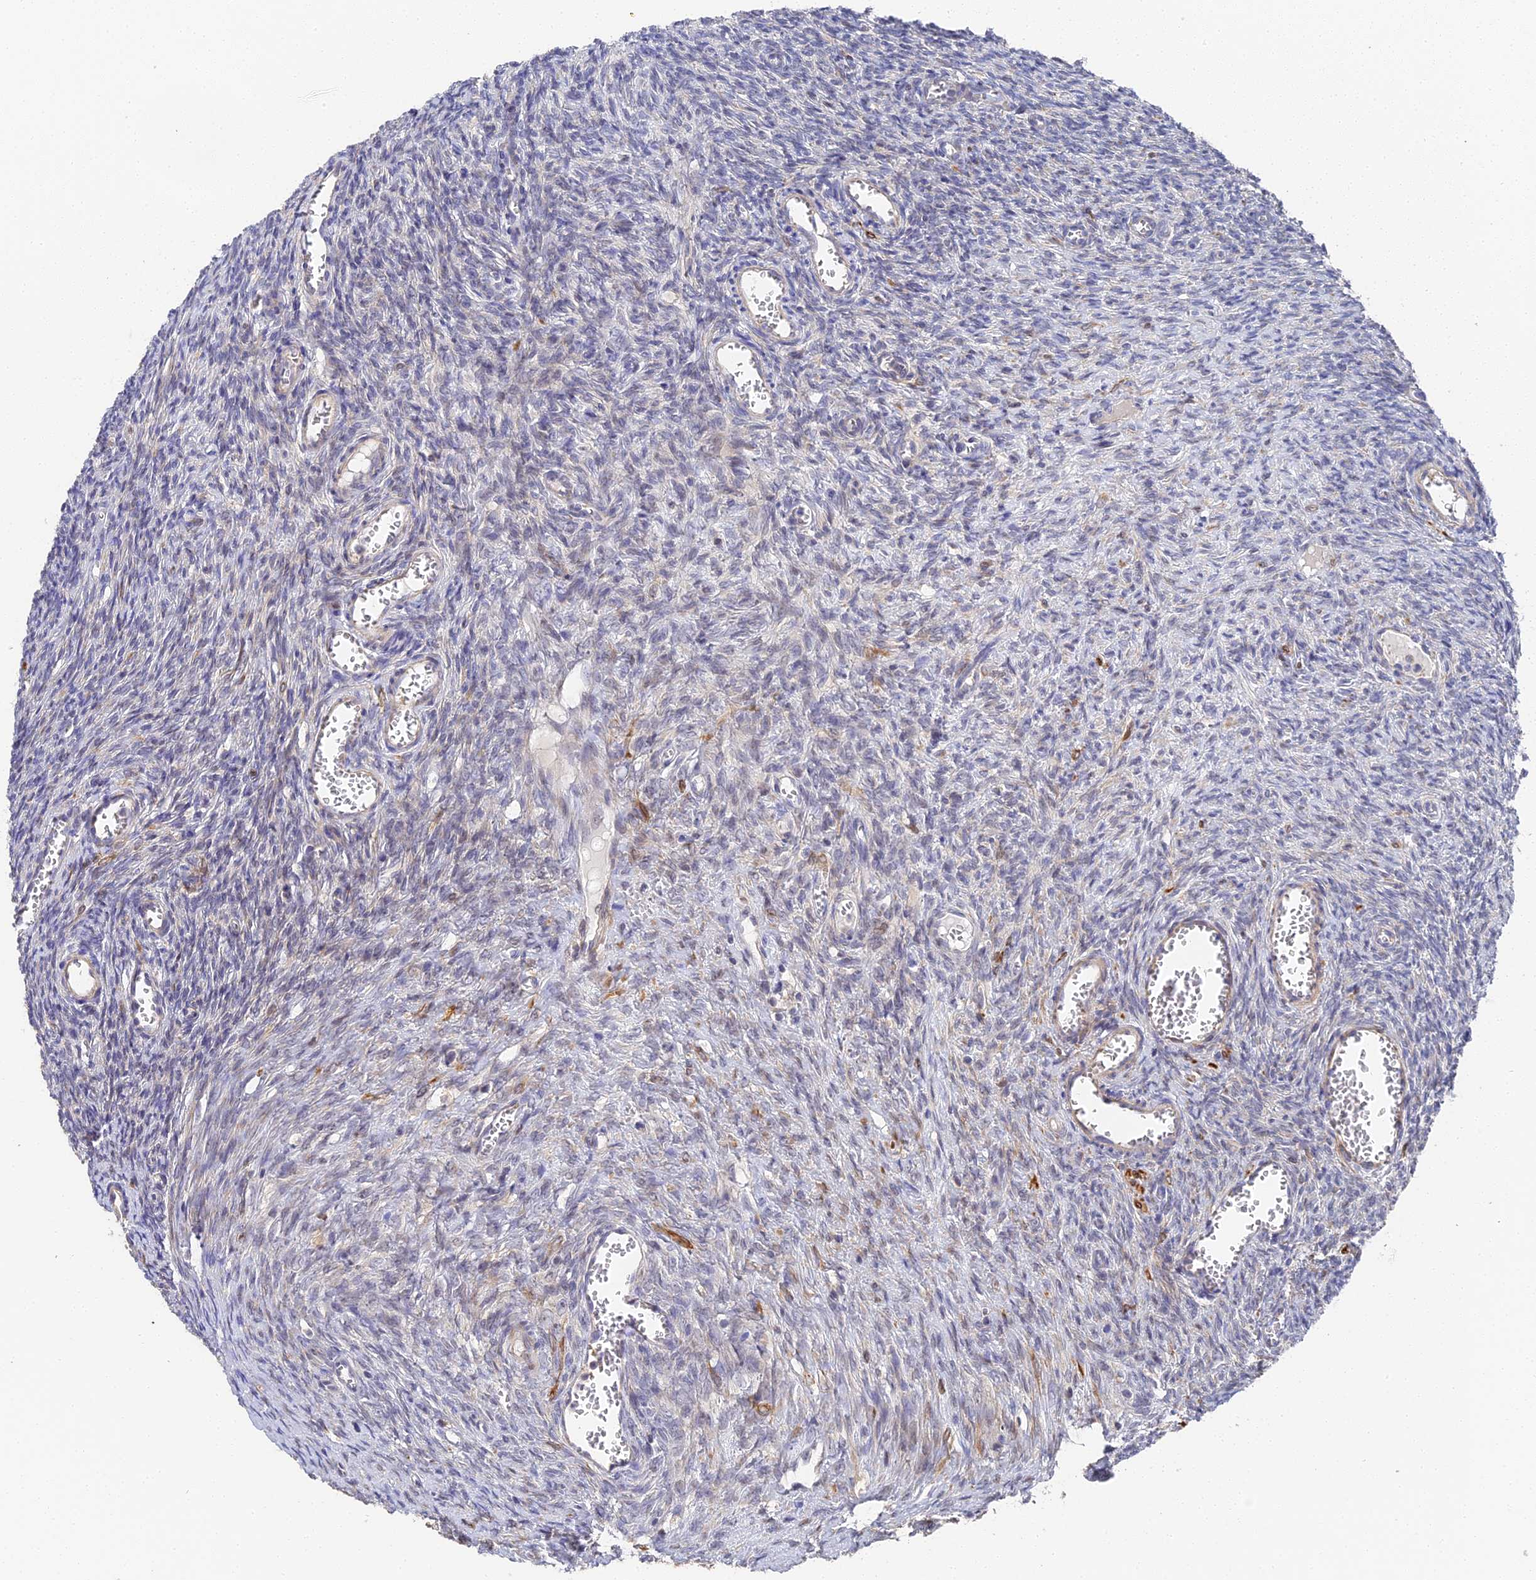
{"staining": {"intensity": "negative", "quantity": "none", "location": "none"}, "tissue": "ovary", "cell_type": "Ovarian stroma cells", "image_type": "normal", "snomed": [{"axis": "morphology", "description": "Normal tissue, NOS"}, {"axis": "topography", "description": "Ovary"}], "caption": "Image shows no protein positivity in ovarian stroma cells of unremarkable ovary. Brightfield microscopy of immunohistochemistry stained with DAB (3,3'-diaminobenzidine) (brown) and hematoxylin (blue), captured at high magnification.", "gene": "CCDC113", "patient": {"sex": "female", "age": 44}}